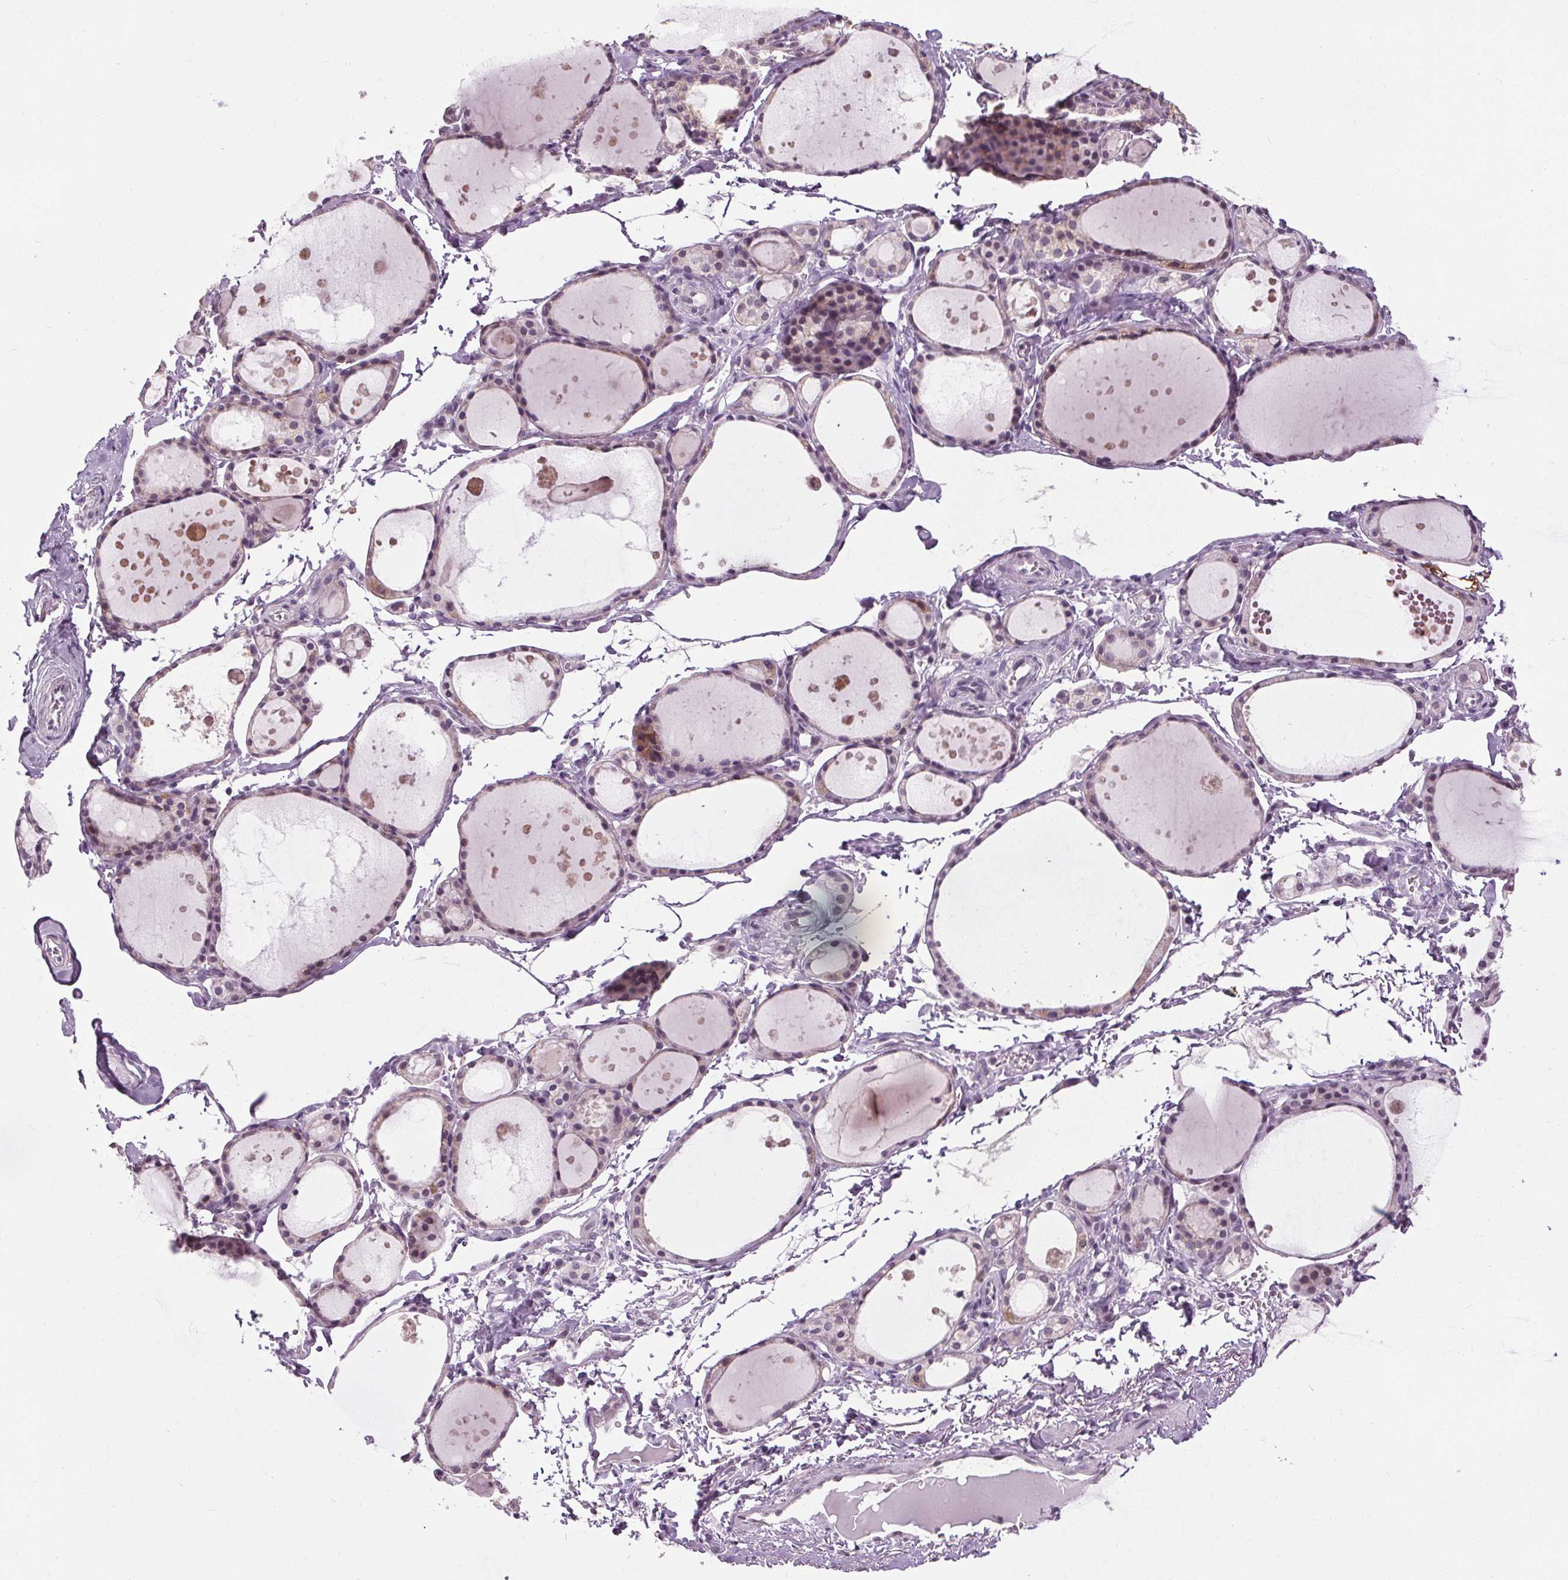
{"staining": {"intensity": "weak", "quantity": "<25%", "location": "nuclear"}, "tissue": "thyroid gland", "cell_type": "Glandular cells", "image_type": "normal", "snomed": [{"axis": "morphology", "description": "Normal tissue, NOS"}, {"axis": "topography", "description": "Thyroid gland"}], "caption": "This is a micrograph of IHC staining of unremarkable thyroid gland, which shows no expression in glandular cells. Brightfield microscopy of IHC stained with DAB (brown) and hematoxylin (blue), captured at high magnification.", "gene": "SLC2A9", "patient": {"sex": "male", "age": 68}}